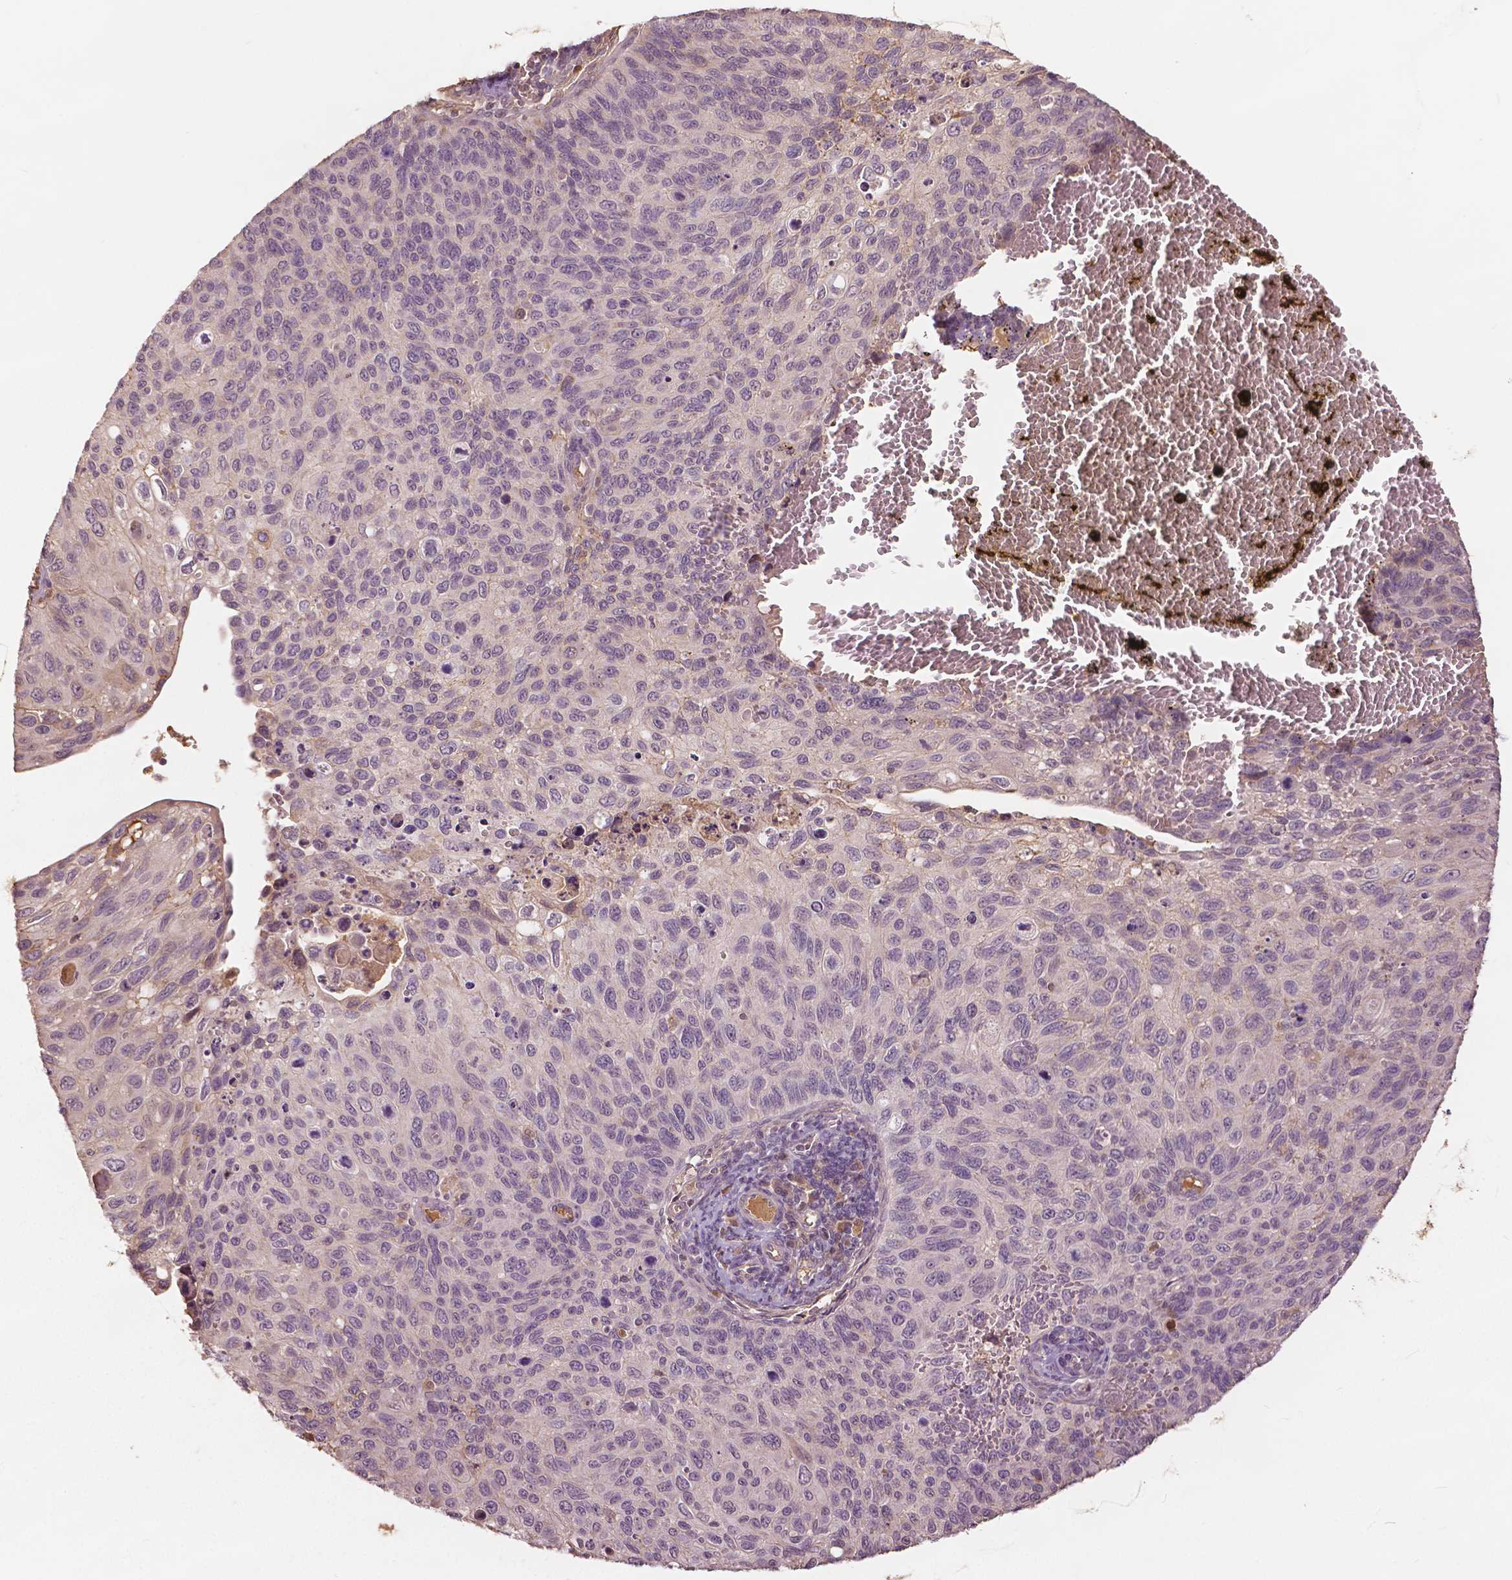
{"staining": {"intensity": "negative", "quantity": "none", "location": "none"}, "tissue": "cervical cancer", "cell_type": "Tumor cells", "image_type": "cancer", "snomed": [{"axis": "morphology", "description": "Squamous cell carcinoma, NOS"}, {"axis": "topography", "description": "Cervix"}], "caption": "Protein analysis of squamous cell carcinoma (cervical) demonstrates no significant positivity in tumor cells.", "gene": "ANGPTL4", "patient": {"sex": "female", "age": 70}}